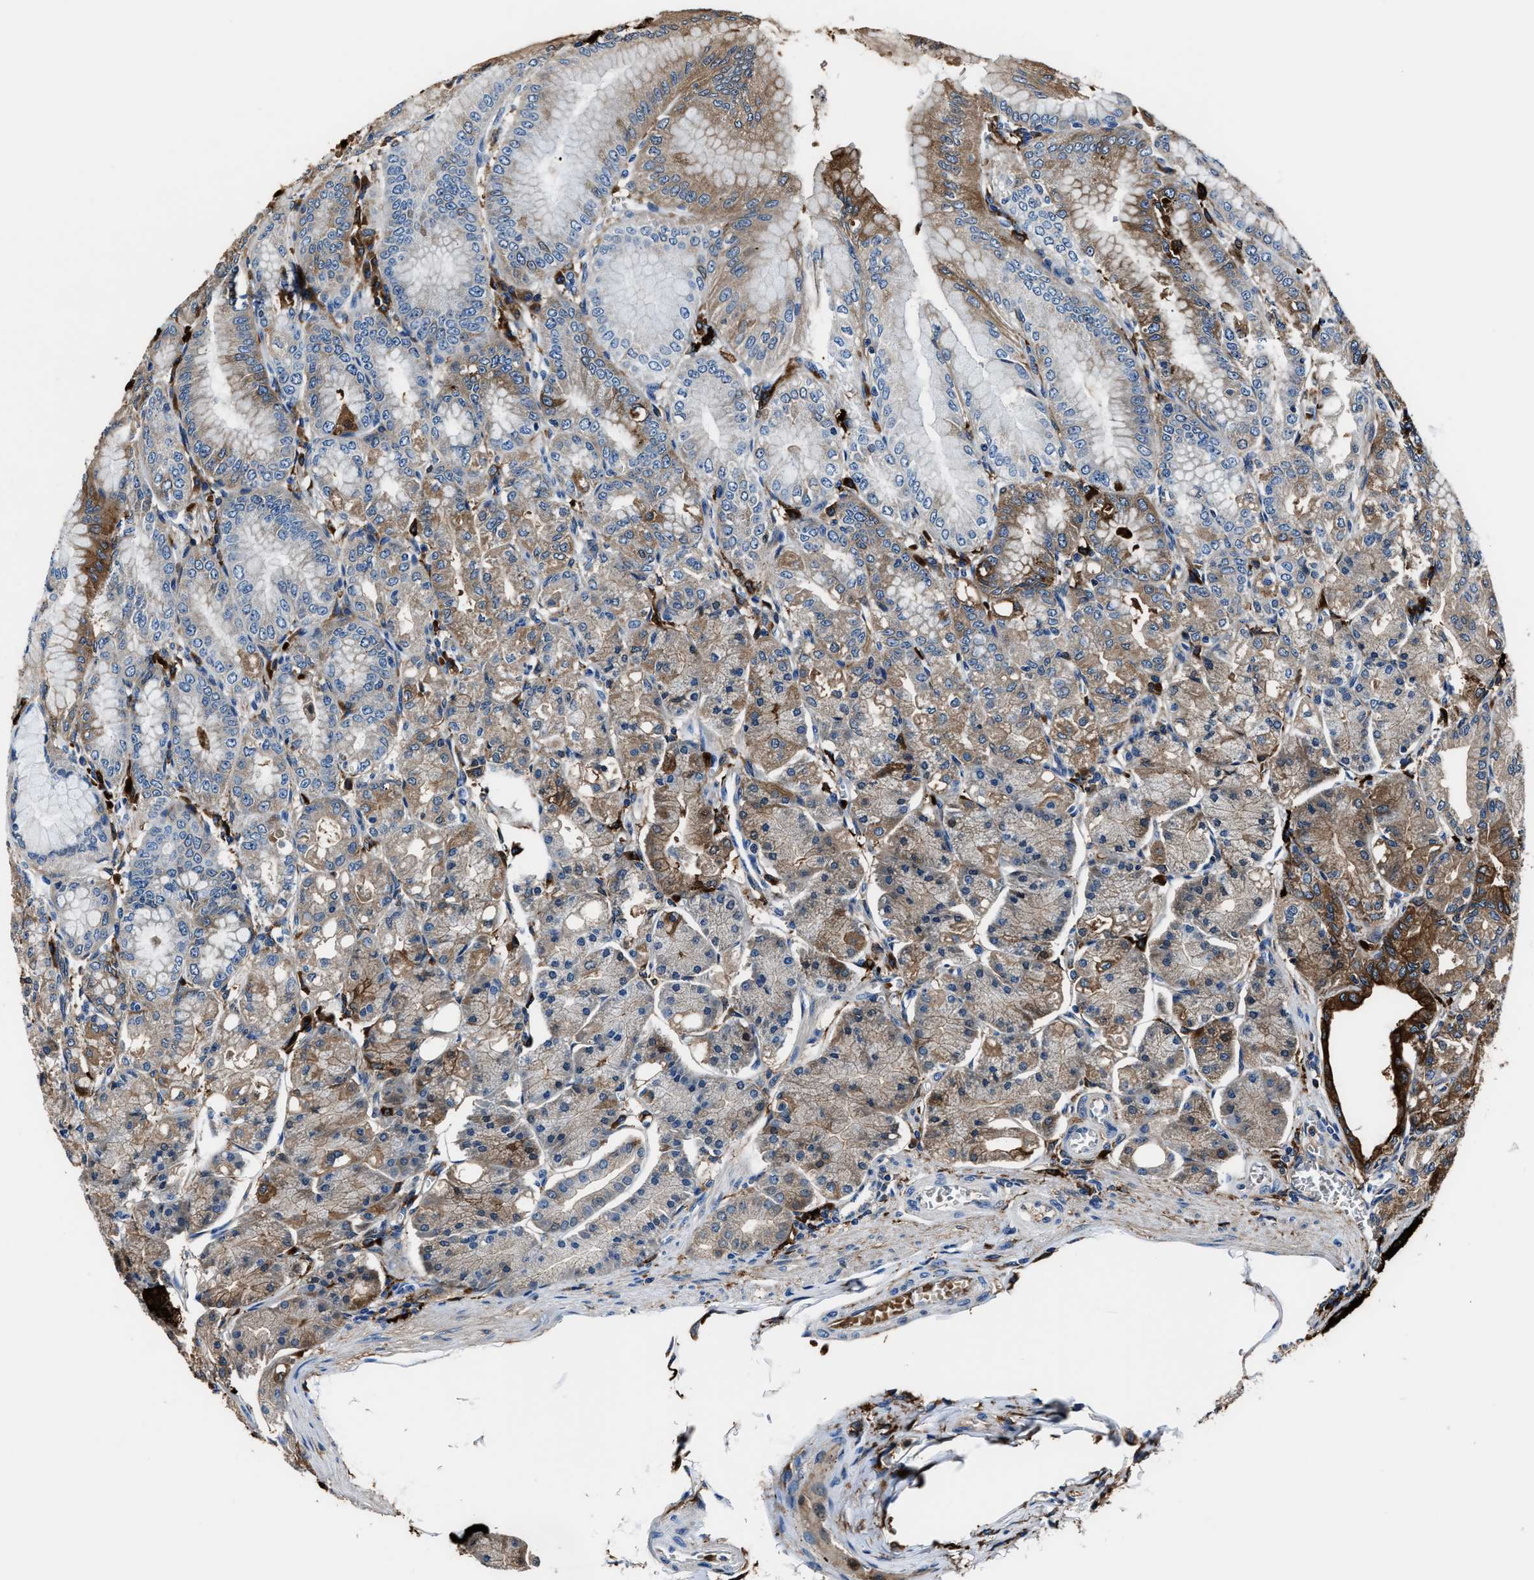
{"staining": {"intensity": "moderate", "quantity": "<25%", "location": "cytoplasmic/membranous"}, "tissue": "stomach", "cell_type": "Glandular cells", "image_type": "normal", "snomed": [{"axis": "morphology", "description": "Normal tissue, NOS"}, {"axis": "topography", "description": "Stomach, lower"}], "caption": "Stomach was stained to show a protein in brown. There is low levels of moderate cytoplasmic/membranous staining in about <25% of glandular cells. The protein of interest is shown in brown color, while the nuclei are stained blue.", "gene": "FTL", "patient": {"sex": "male", "age": 71}}